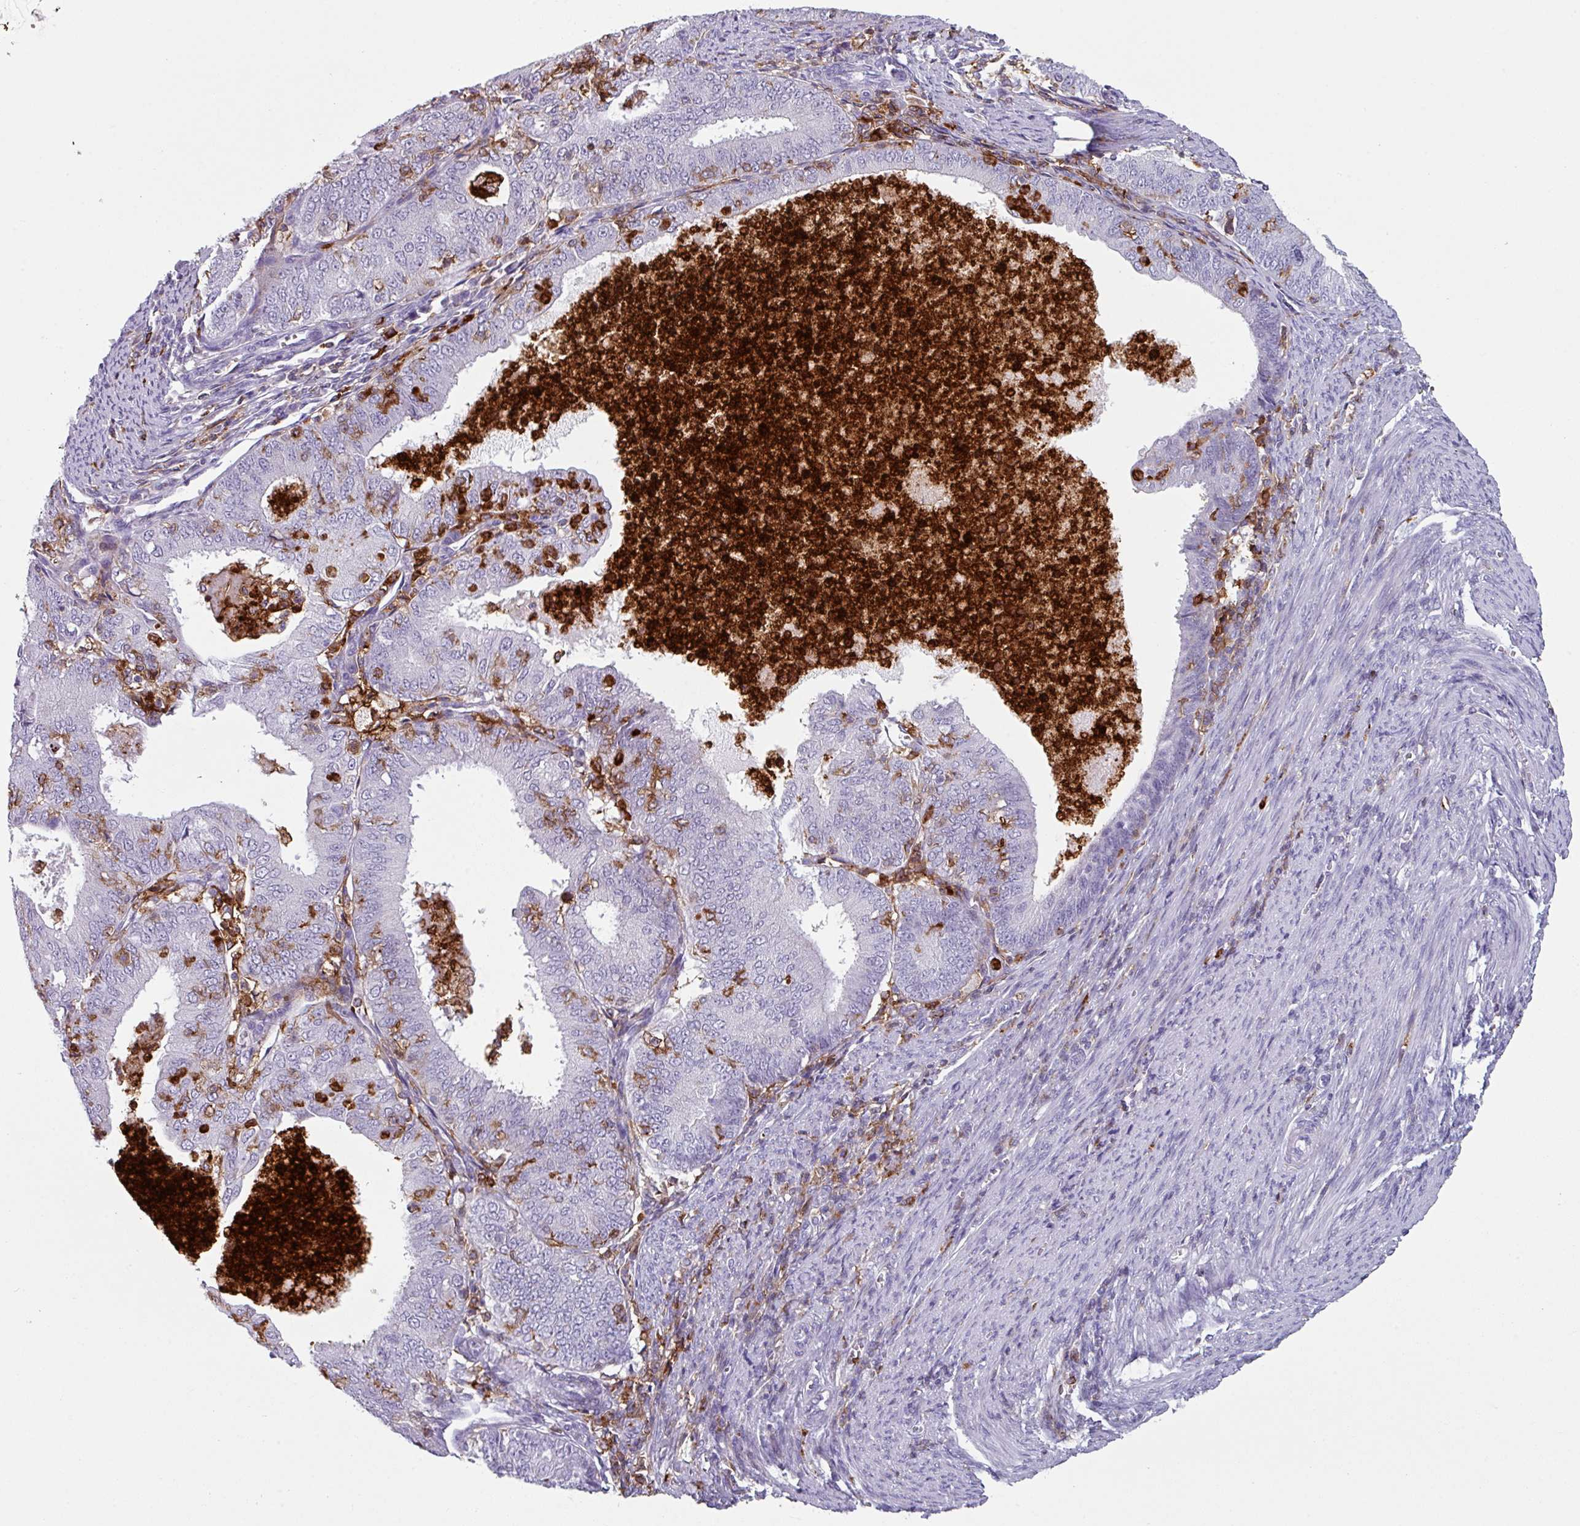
{"staining": {"intensity": "negative", "quantity": "none", "location": "none"}, "tissue": "endometrial cancer", "cell_type": "Tumor cells", "image_type": "cancer", "snomed": [{"axis": "morphology", "description": "Adenocarcinoma, NOS"}, {"axis": "topography", "description": "Endometrium"}], "caption": "DAB (3,3'-diaminobenzidine) immunohistochemical staining of human endometrial cancer exhibits no significant positivity in tumor cells.", "gene": "EXOSC5", "patient": {"sex": "female", "age": 57}}